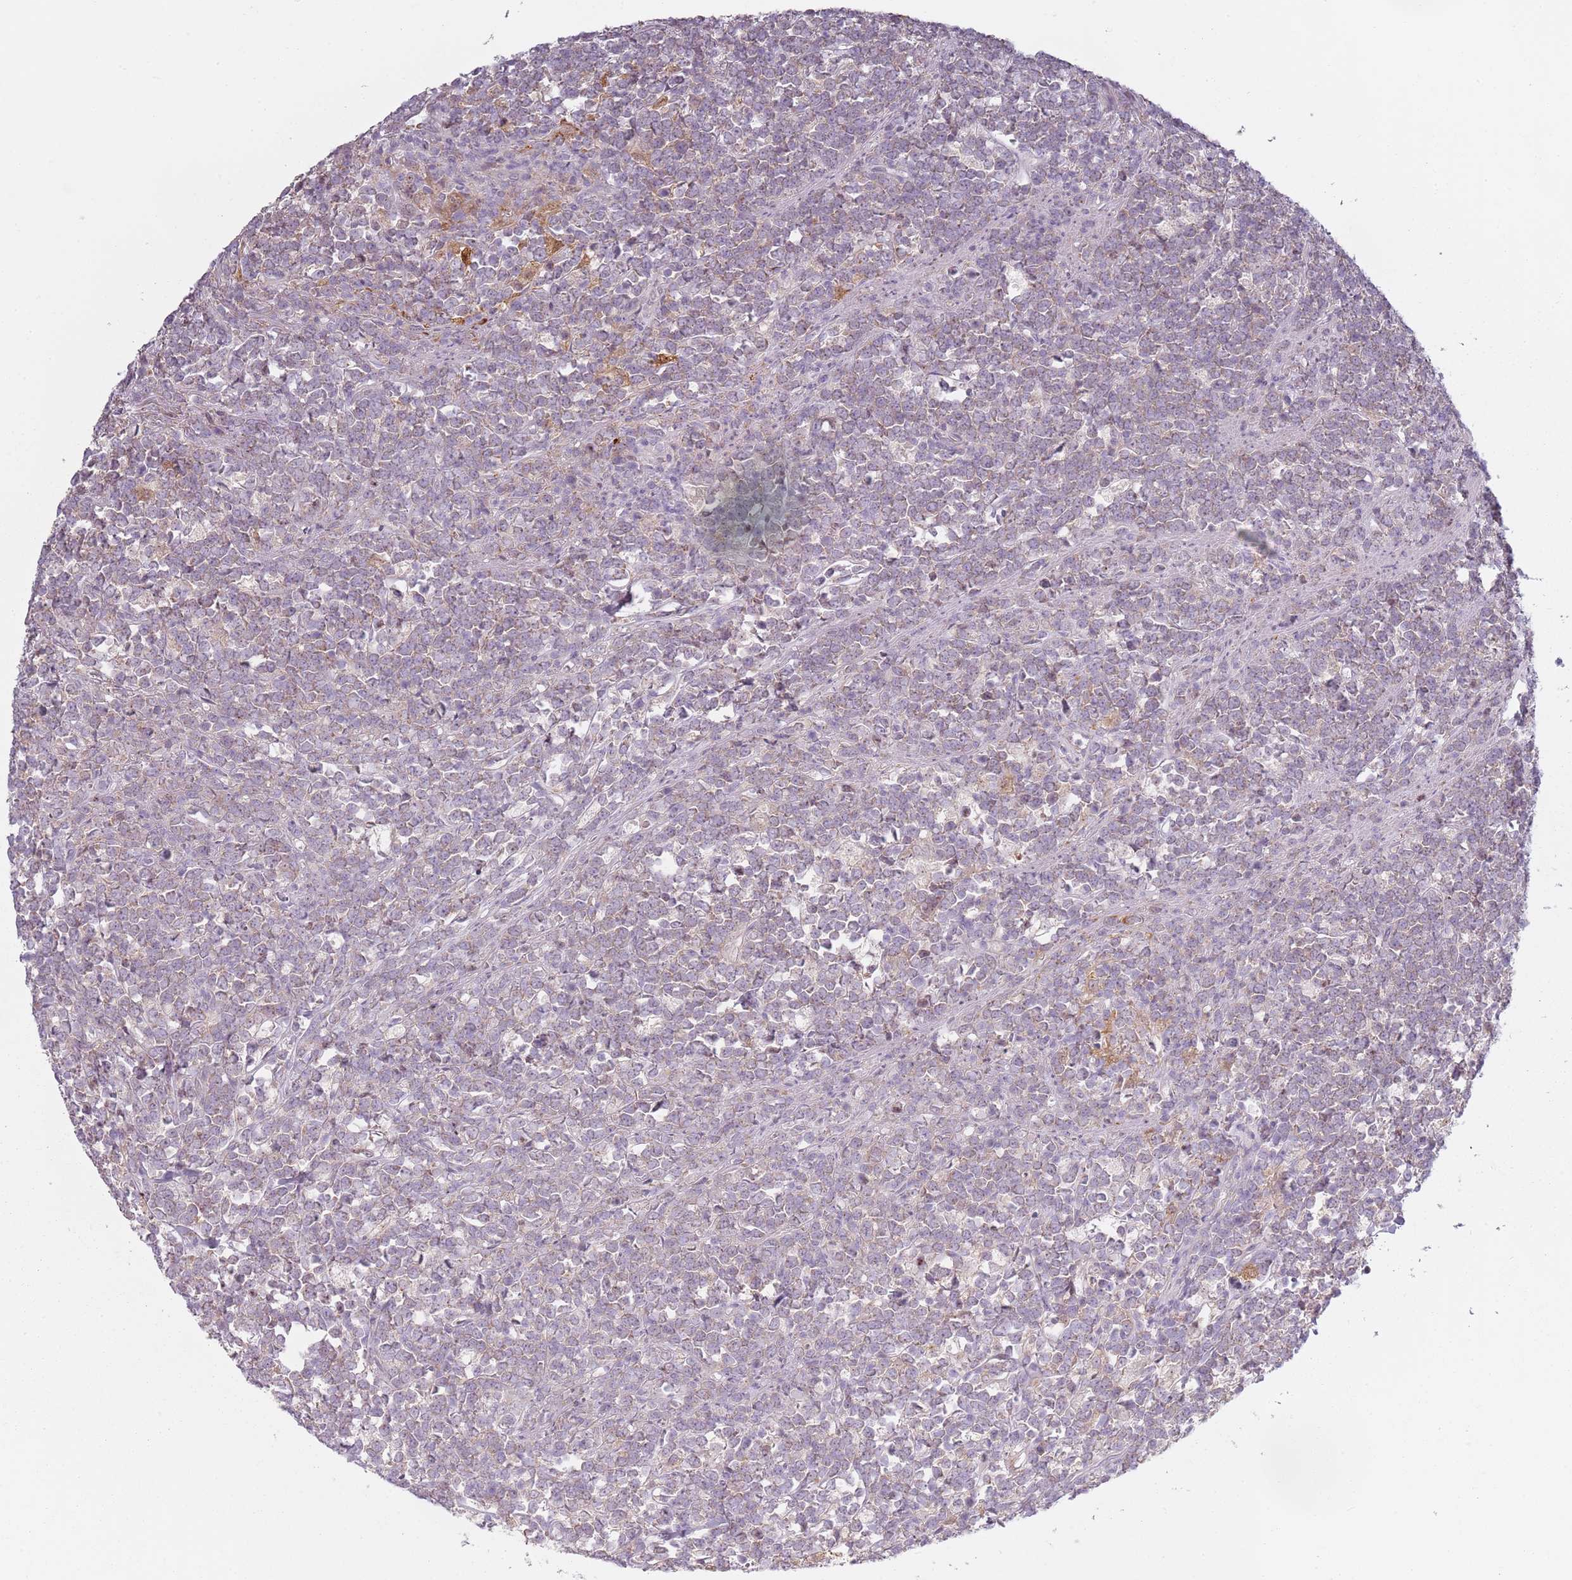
{"staining": {"intensity": "weak", "quantity": ">75%", "location": "cytoplasmic/membranous"}, "tissue": "lymphoma", "cell_type": "Tumor cells", "image_type": "cancer", "snomed": [{"axis": "morphology", "description": "Malignant lymphoma, non-Hodgkin's type, High grade"}, {"axis": "topography", "description": "Small intestine"}, {"axis": "topography", "description": "Colon"}], "caption": "A photomicrograph of human lymphoma stained for a protein exhibits weak cytoplasmic/membranous brown staining in tumor cells.", "gene": "CC2D2B", "patient": {"sex": "male", "age": 8}}